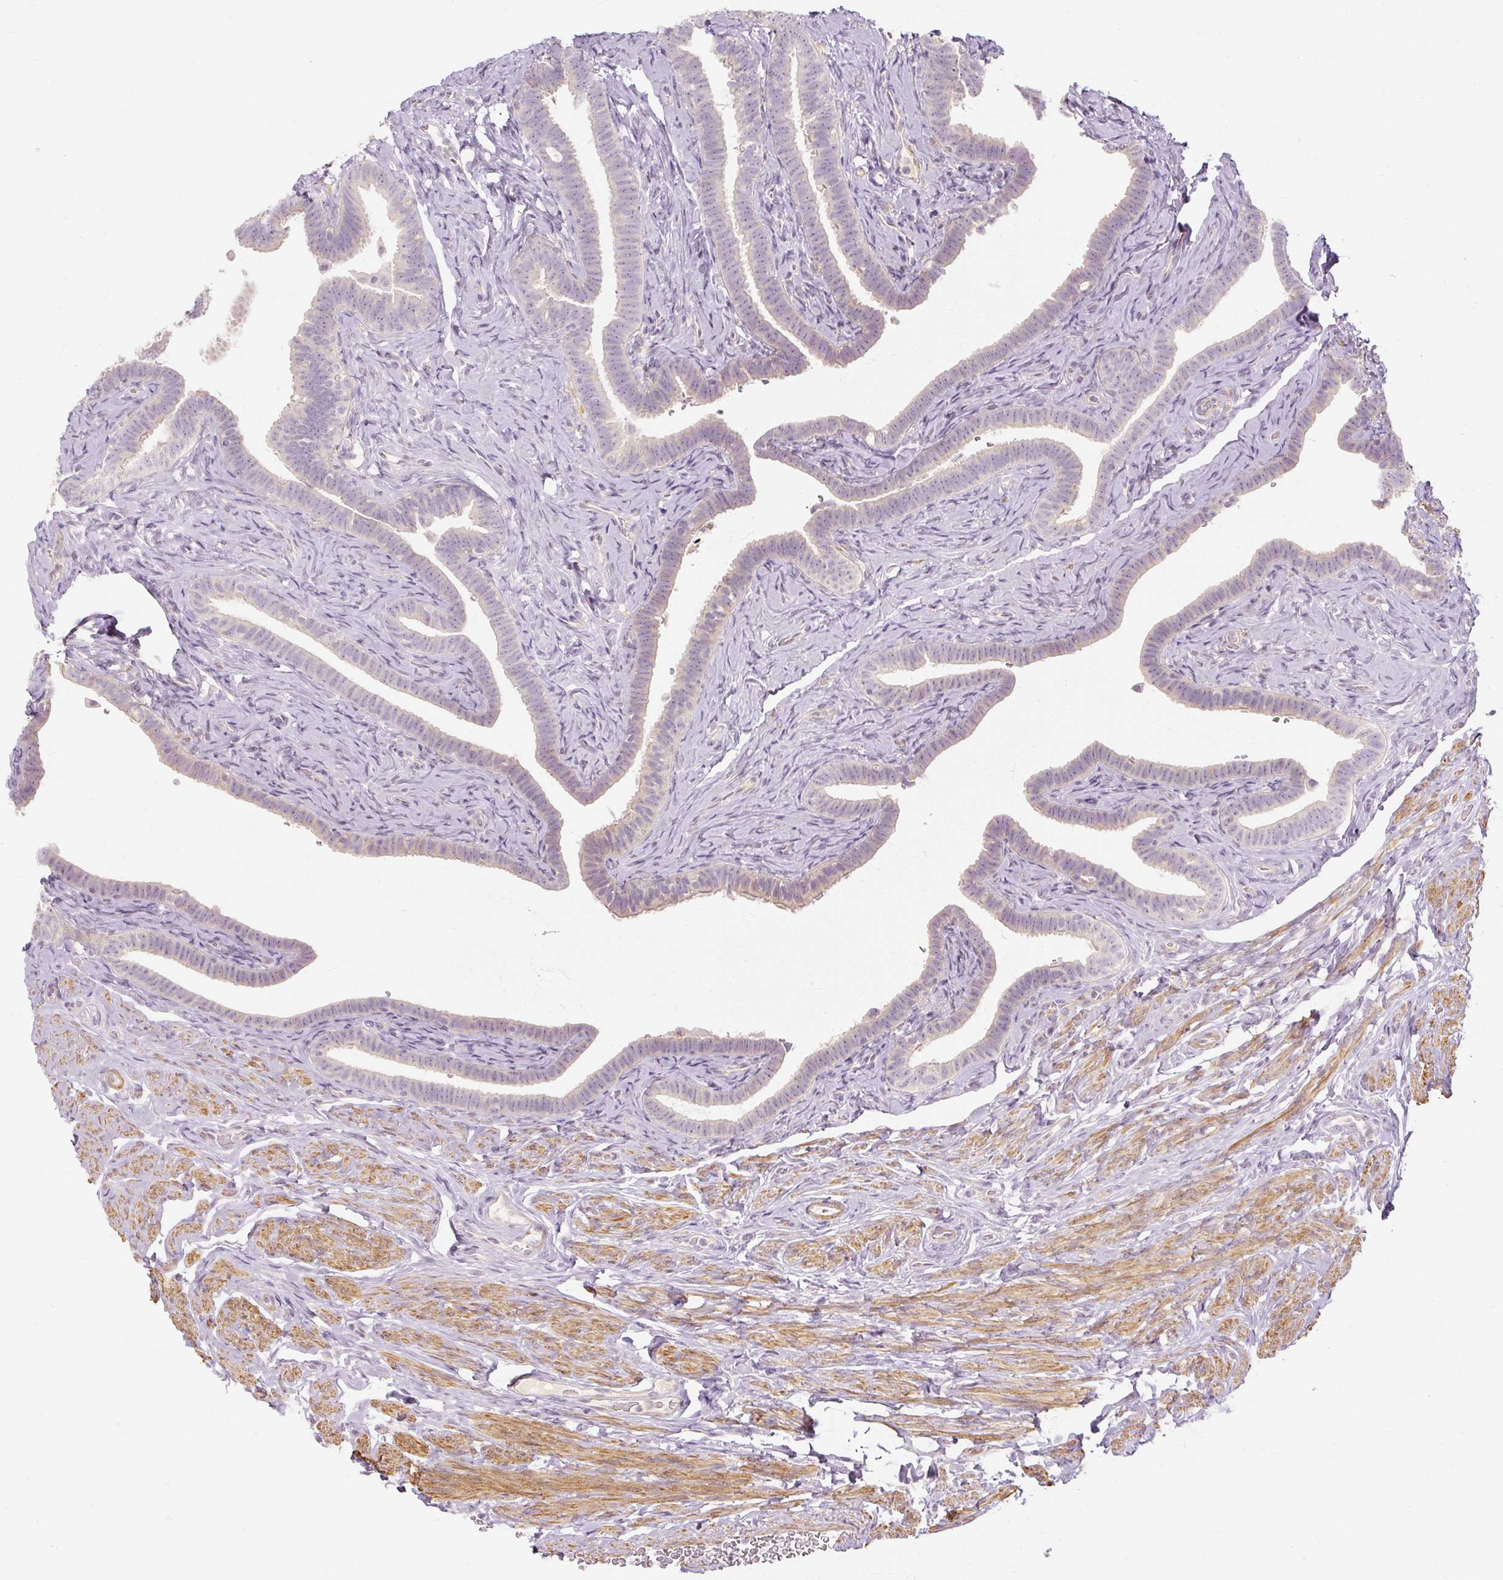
{"staining": {"intensity": "negative", "quantity": "none", "location": "none"}, "tissue": "fallopian tube", "cell_type": "Glandular cells", "image_type": "normal", "snomed": [{"axis": "morphology", "description": "Normal tissue, NOS"}, {"axis": "topography", "description": "Fallopian tube"}], "caption": "This is an immunohistochemistry (IHC) micrograph of benign human fallopian tube. There is no positivity in glandular cells.", "gene": "CAPN3", "patient": {"sex": "female", "age": 69}}